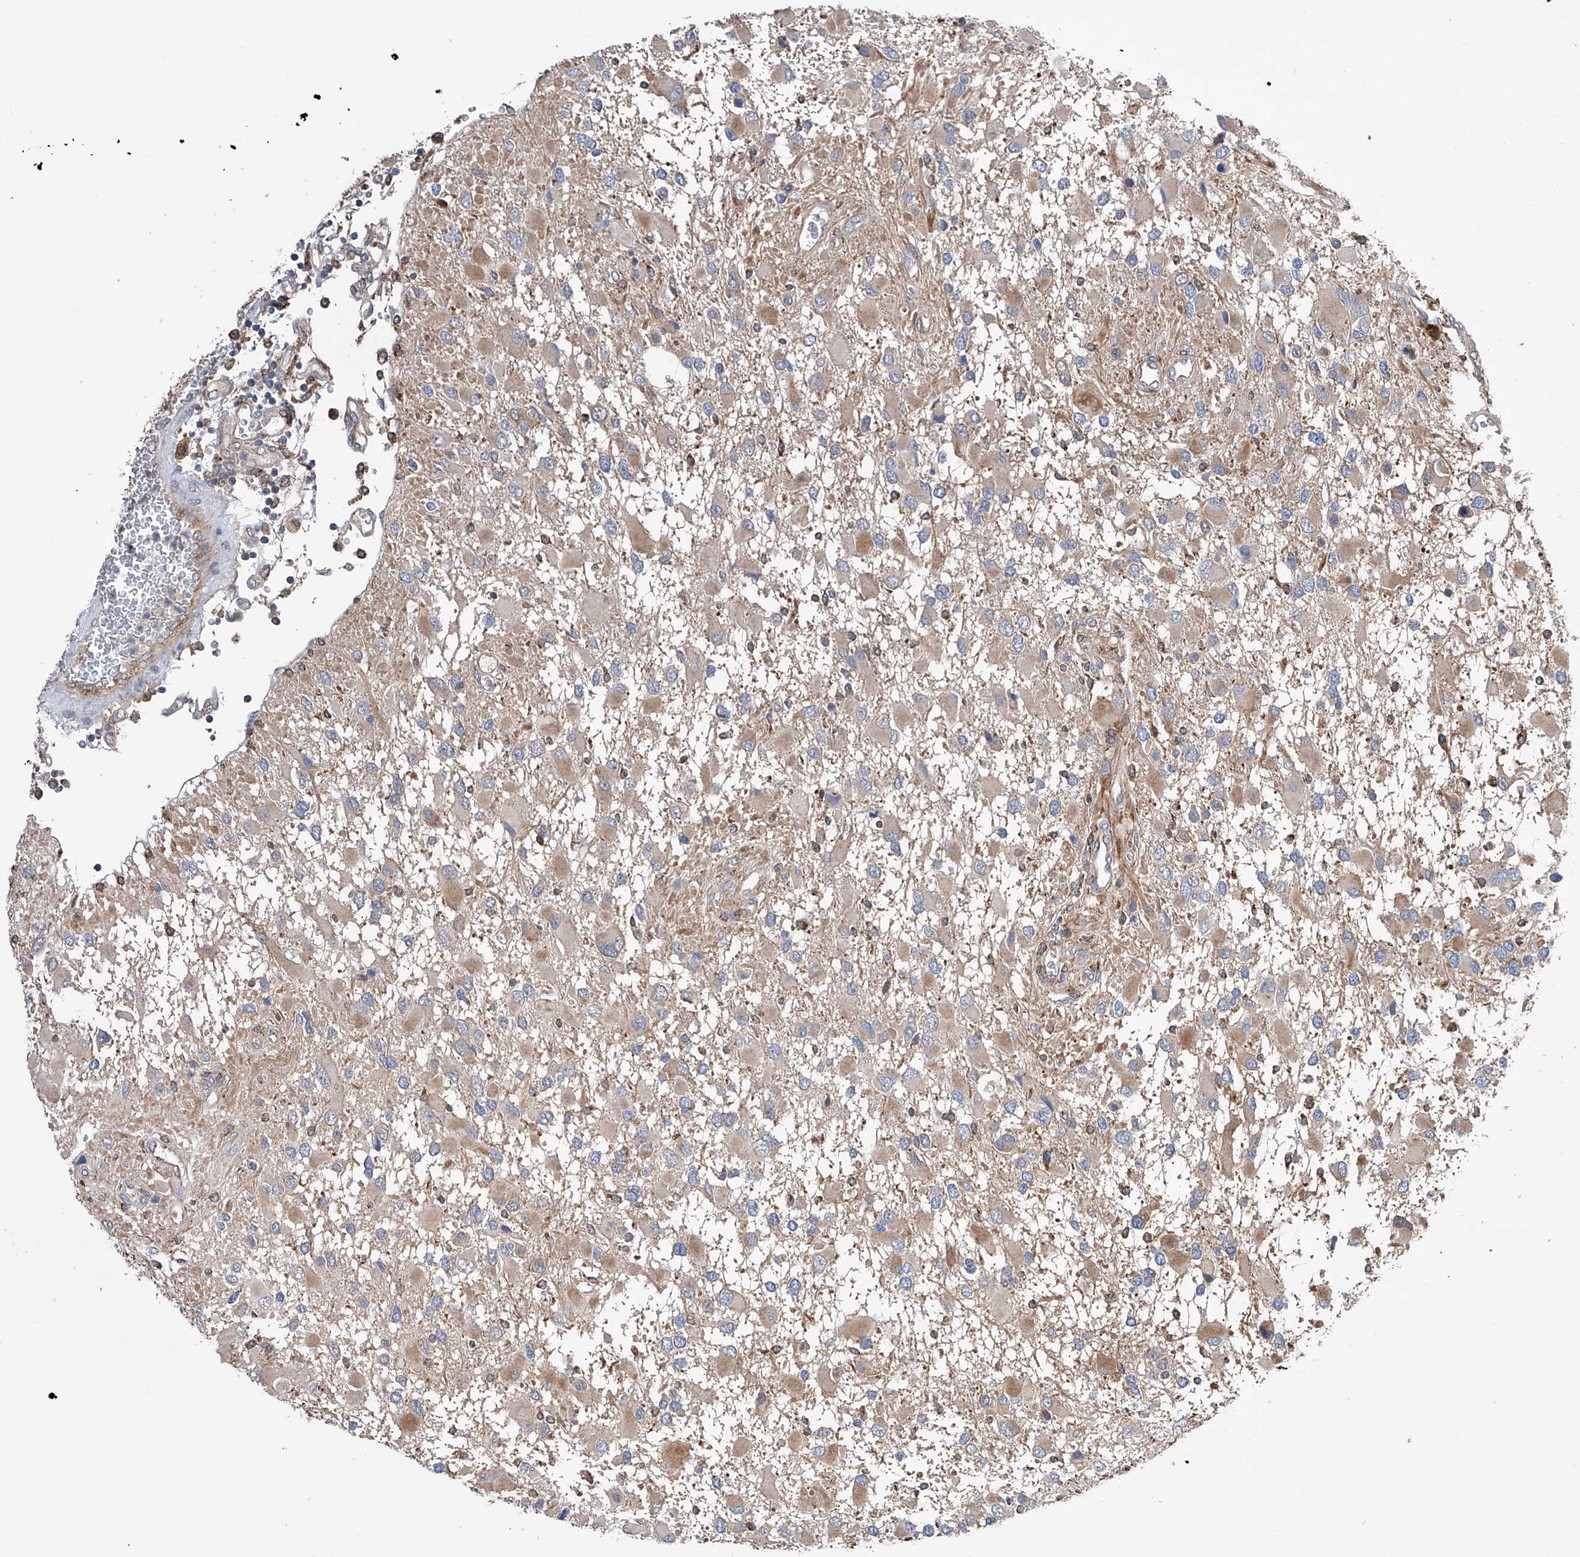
{"staining": {"intensity": "weak", "quantity": "25%-75%", "location": "cytoplasmic/membranous"}, "tissue": "glioma", "cell_type": "Tumor cells", "image_type": "cancer", "snomed": [{"axis": "morphology", "description": "Glioma, malignant, High grade"}, {"axis": "topography", "description": "Brain"}], "caption": "Immunohistochemical staining of malignant high-grade glioma shows weak cytoplasmic/membranous protein positivity in approximately 25%-75% of tumor cells. The staining was performed using DAB (3,3'-diaminobenzidine) to visualize the protein expression in brown, while the nuclei were stained in blue with hematoxylin (Magnification: 20x).", "gene": "SPATA20", "patient": {"sex": "male", "age": 53}}